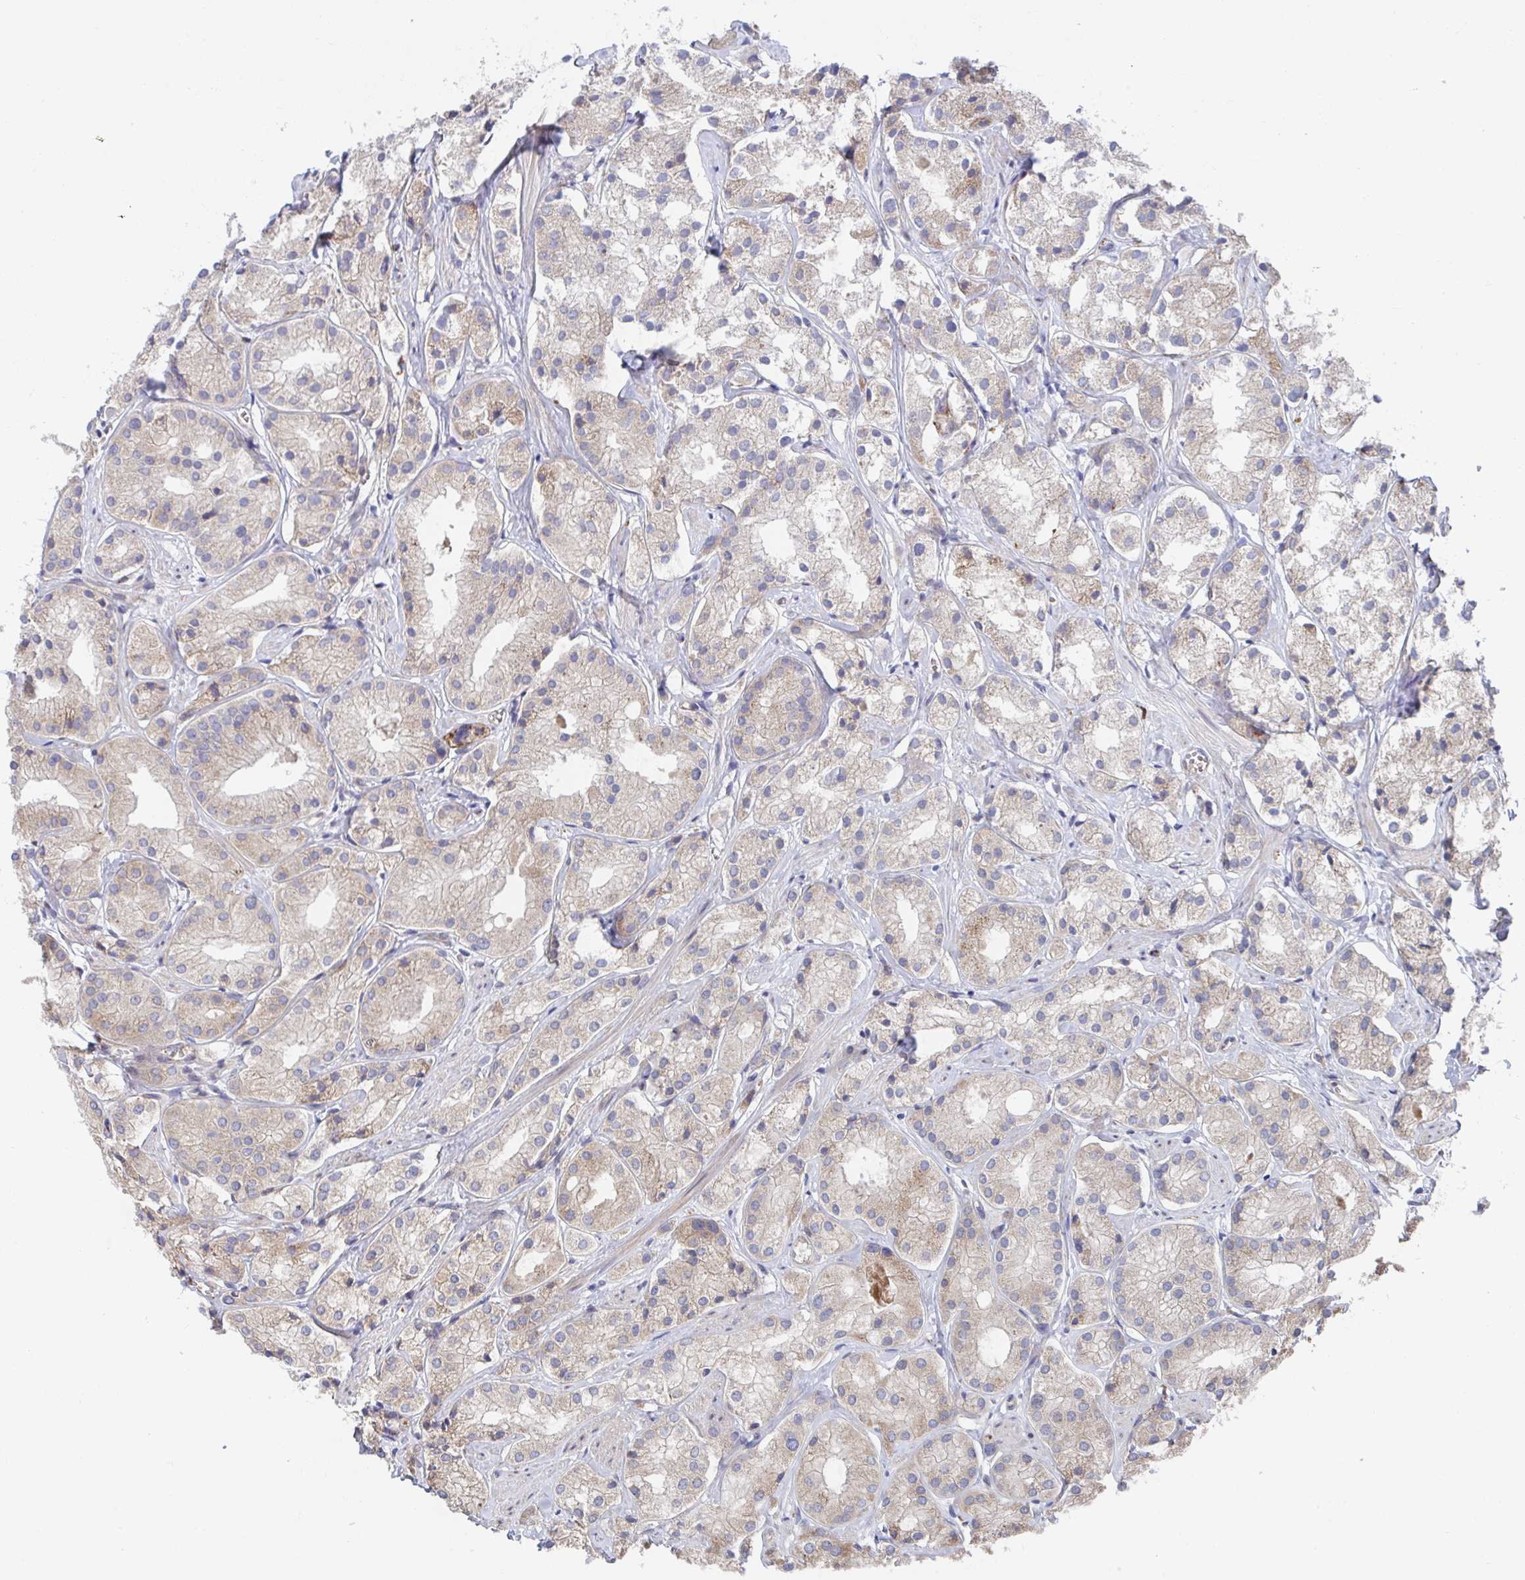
{"staining": {"intensity": "moderate", "quantity": "25%-75%", "location": "cytoplasmic/membranous"}, "tissue": "prostate cancer", "cell_type": "Tumor cells", "image_type": "cancer", "snomed": [{"axis": "morphology", "description": "Adenocarcinoma, Low grade"}, {"axis": "topography", "description": "Prostate"}], "caption": "This is an image of immunohistochemistry (IHC) staining of prostate low-grade adenocarcinoma, which shows moderate staining in the cytoplasmic/membranous of tumor cells.", "gene": "FJX1", "patient": {"sex": "male", "age": 69}}